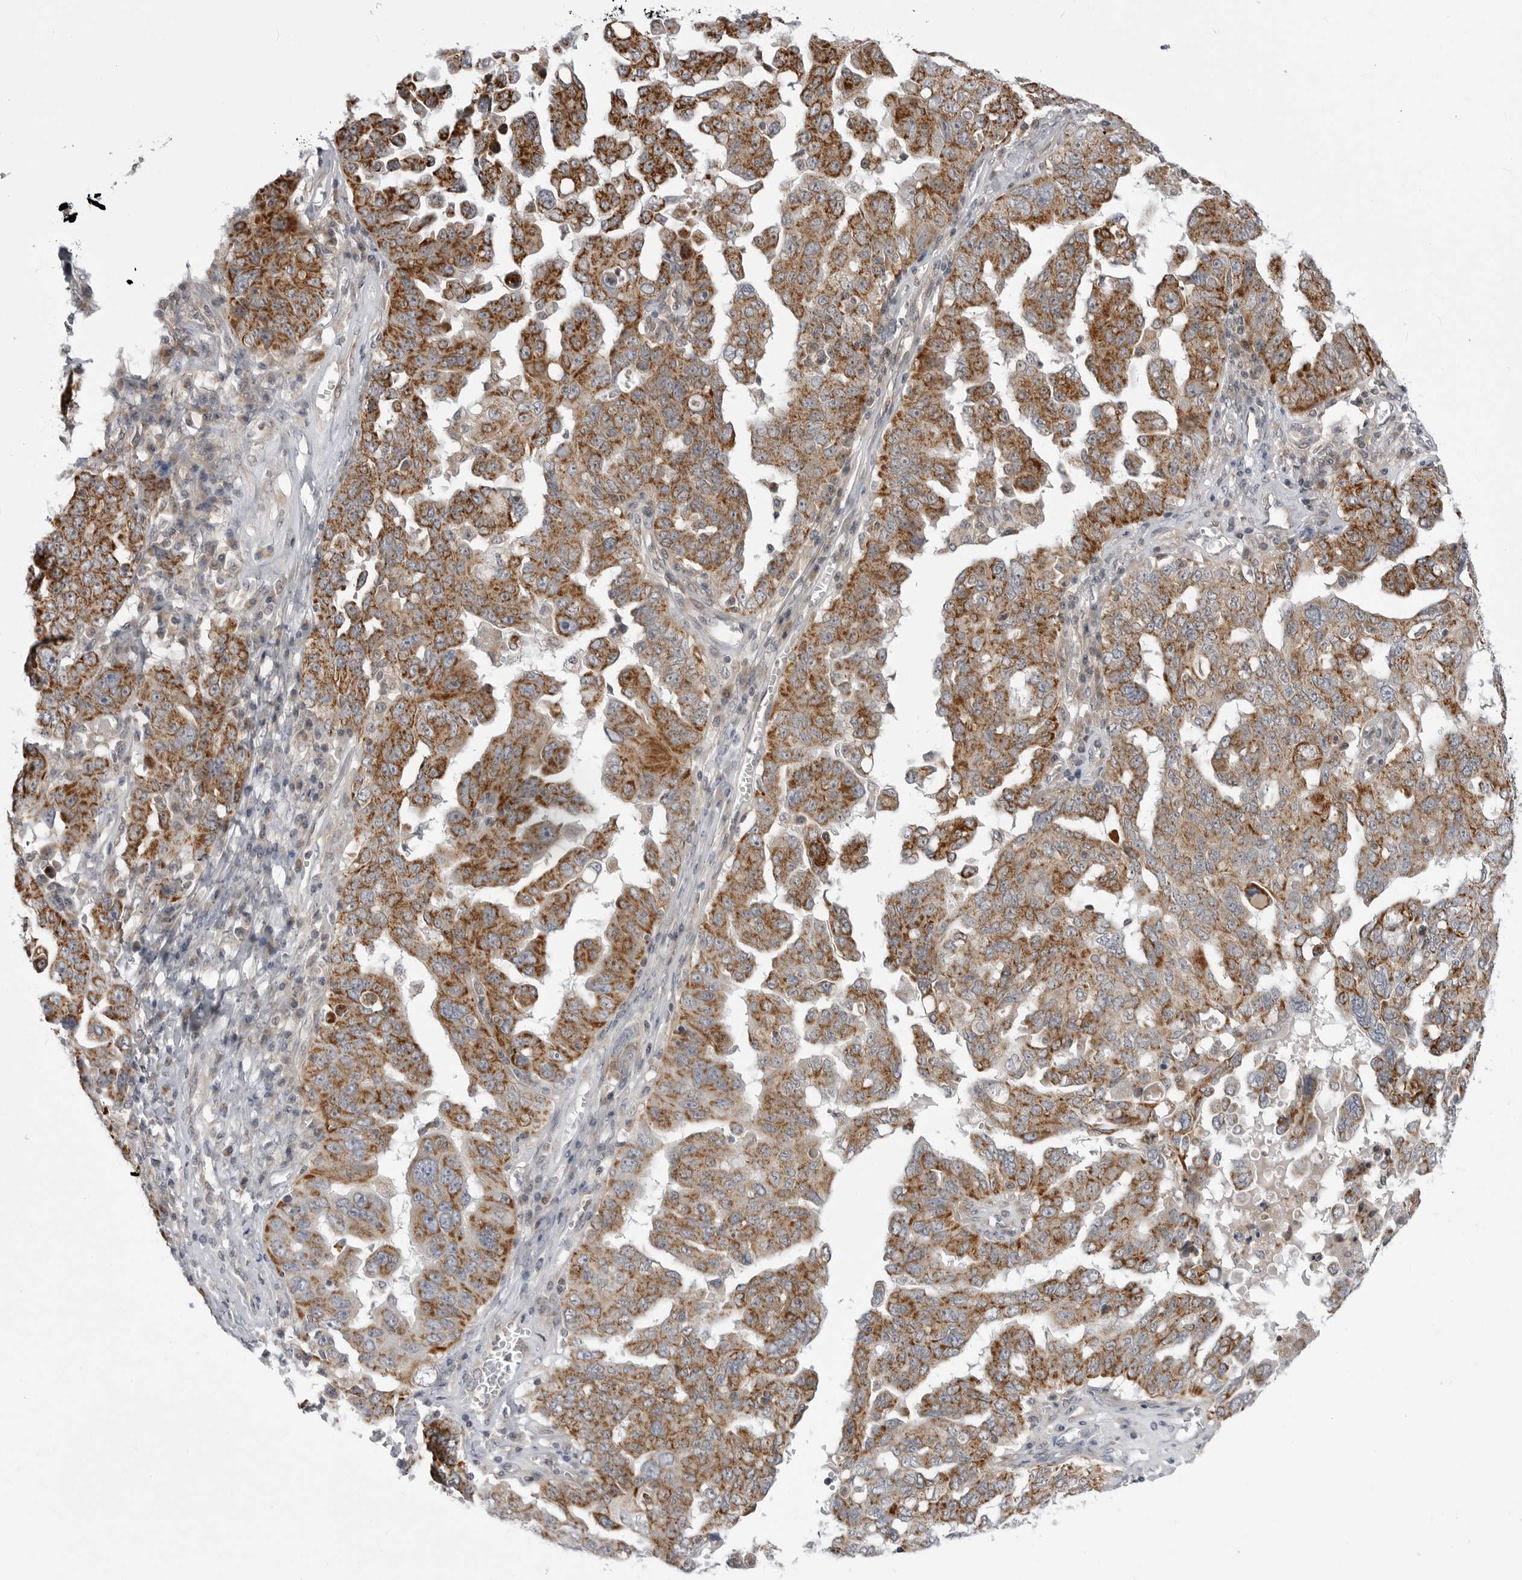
{"staining": {"intensity": "strong", "quantity": ">75%", "location": "cytoplasmic/membranous"}, "tissue": "ovarian cancer", "cell_type": "Tumor cells", "image_type": "cancer", "snomed": [{"axis": "morphology", "description": "Carcinoma, endometroid"}, {"axis": "topography", "description": "Ovary"}], "caption": "IHC of human ovarian cancer (endometroid carcinoma) displays high levels of strong cytoplasmic/membranous staining in approximately >75% of tumor cells.", "gene": "CCDC18", "patient": {"sex": "female", "age": 62}}